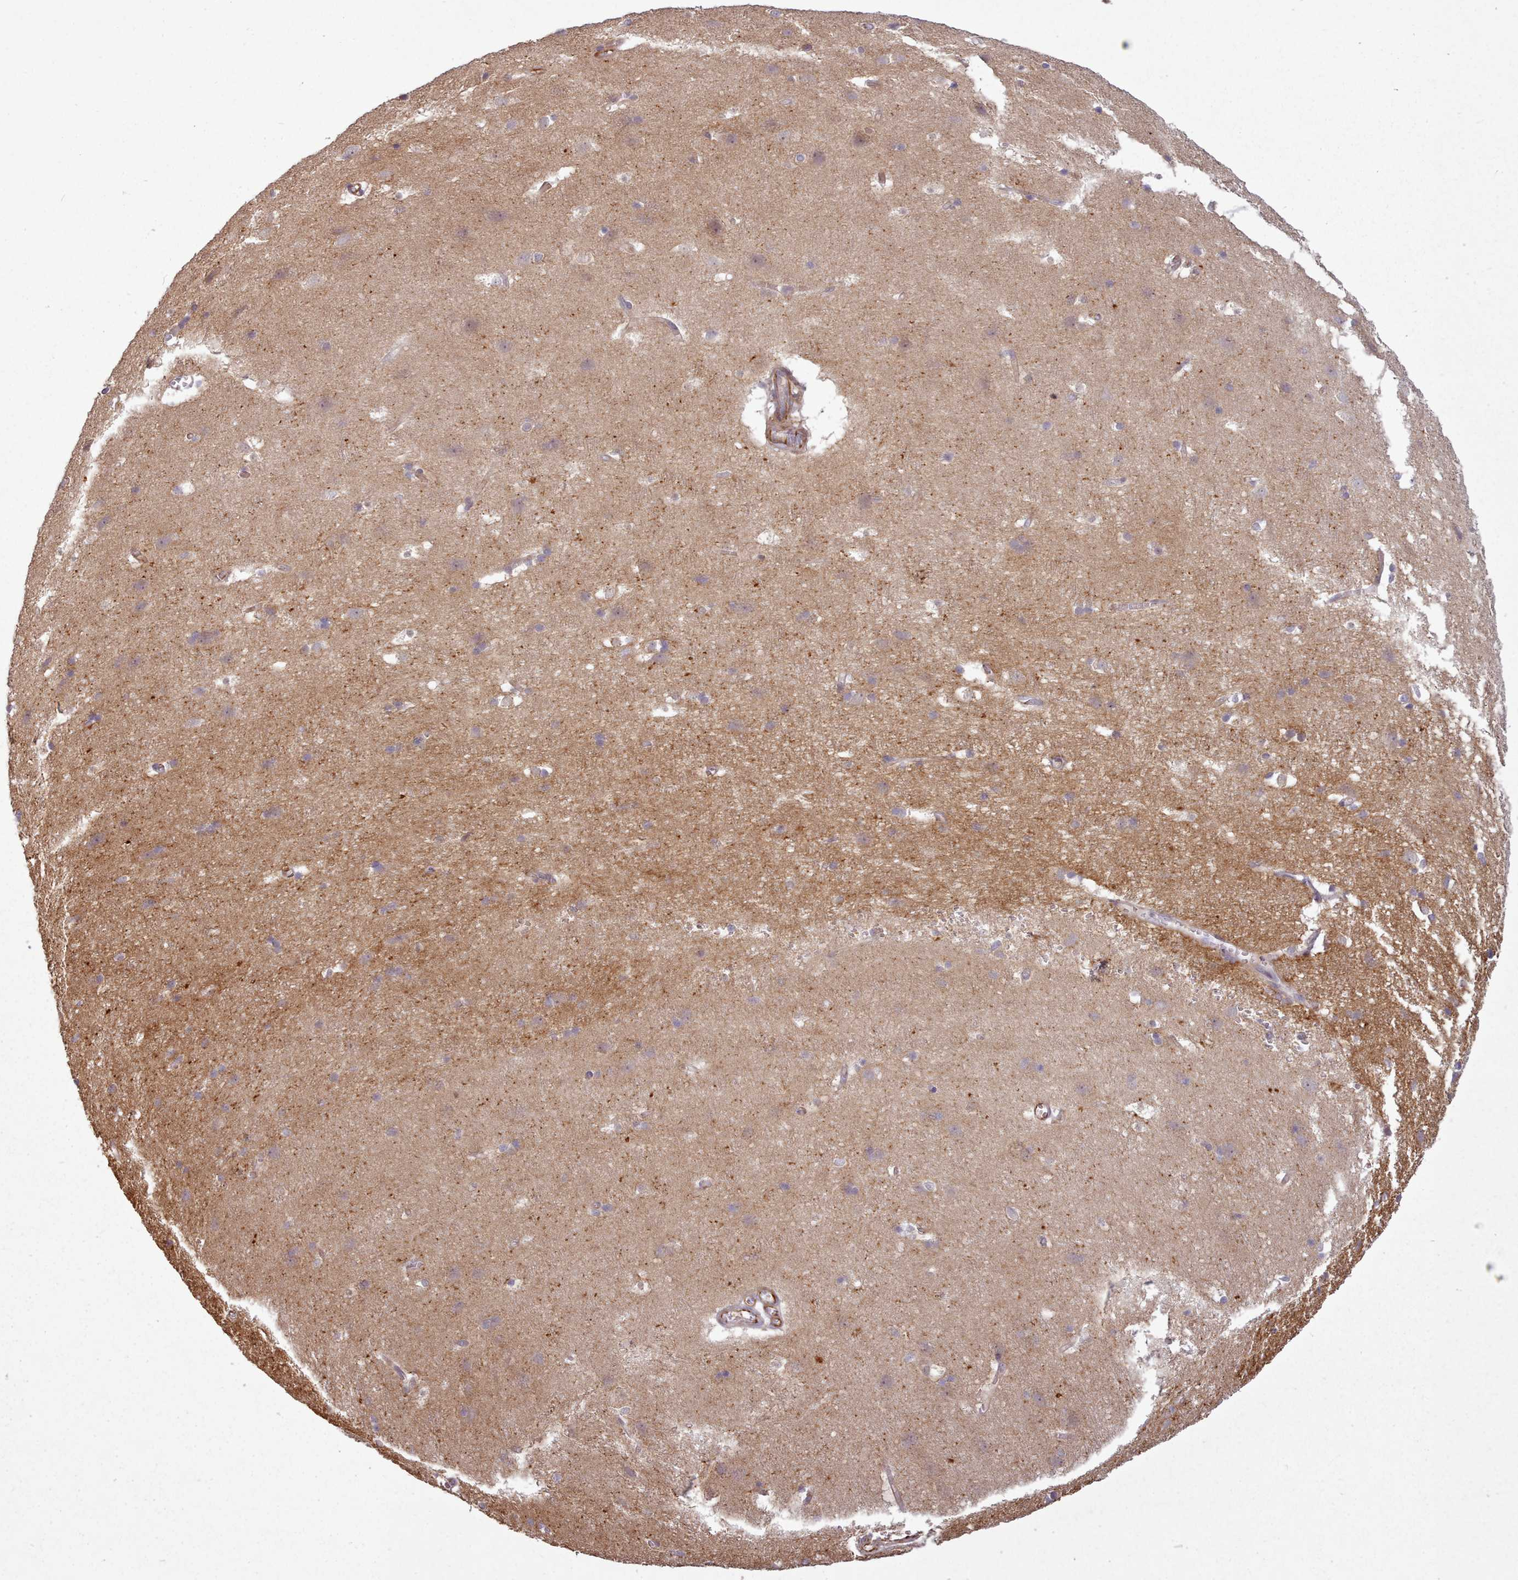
{"staining": {"intensity": "weak", "quantity": ">75%", "location": "cytoplasmic/membranous"}, "tissue": "cerebral cortex", "cell_type": "Endothelial cells", "image_type": "normal", "snomed": [{"axis": "morphology", "description": "Normal tissue, NOS"}, {"axis": "topography", "description": "Cerebral cortex"}], "caption": "Immunohistochemistry of unremarkable human cerebral cortex exhibits low levels of weak cytoplasmic/membranous expression in about >75% of endothelial cells. (brown staining indicates protein expression, while blue staining denotes nuclei).", "gene": "GBGT1", "patient": {"sex": "male", "age": 54}}